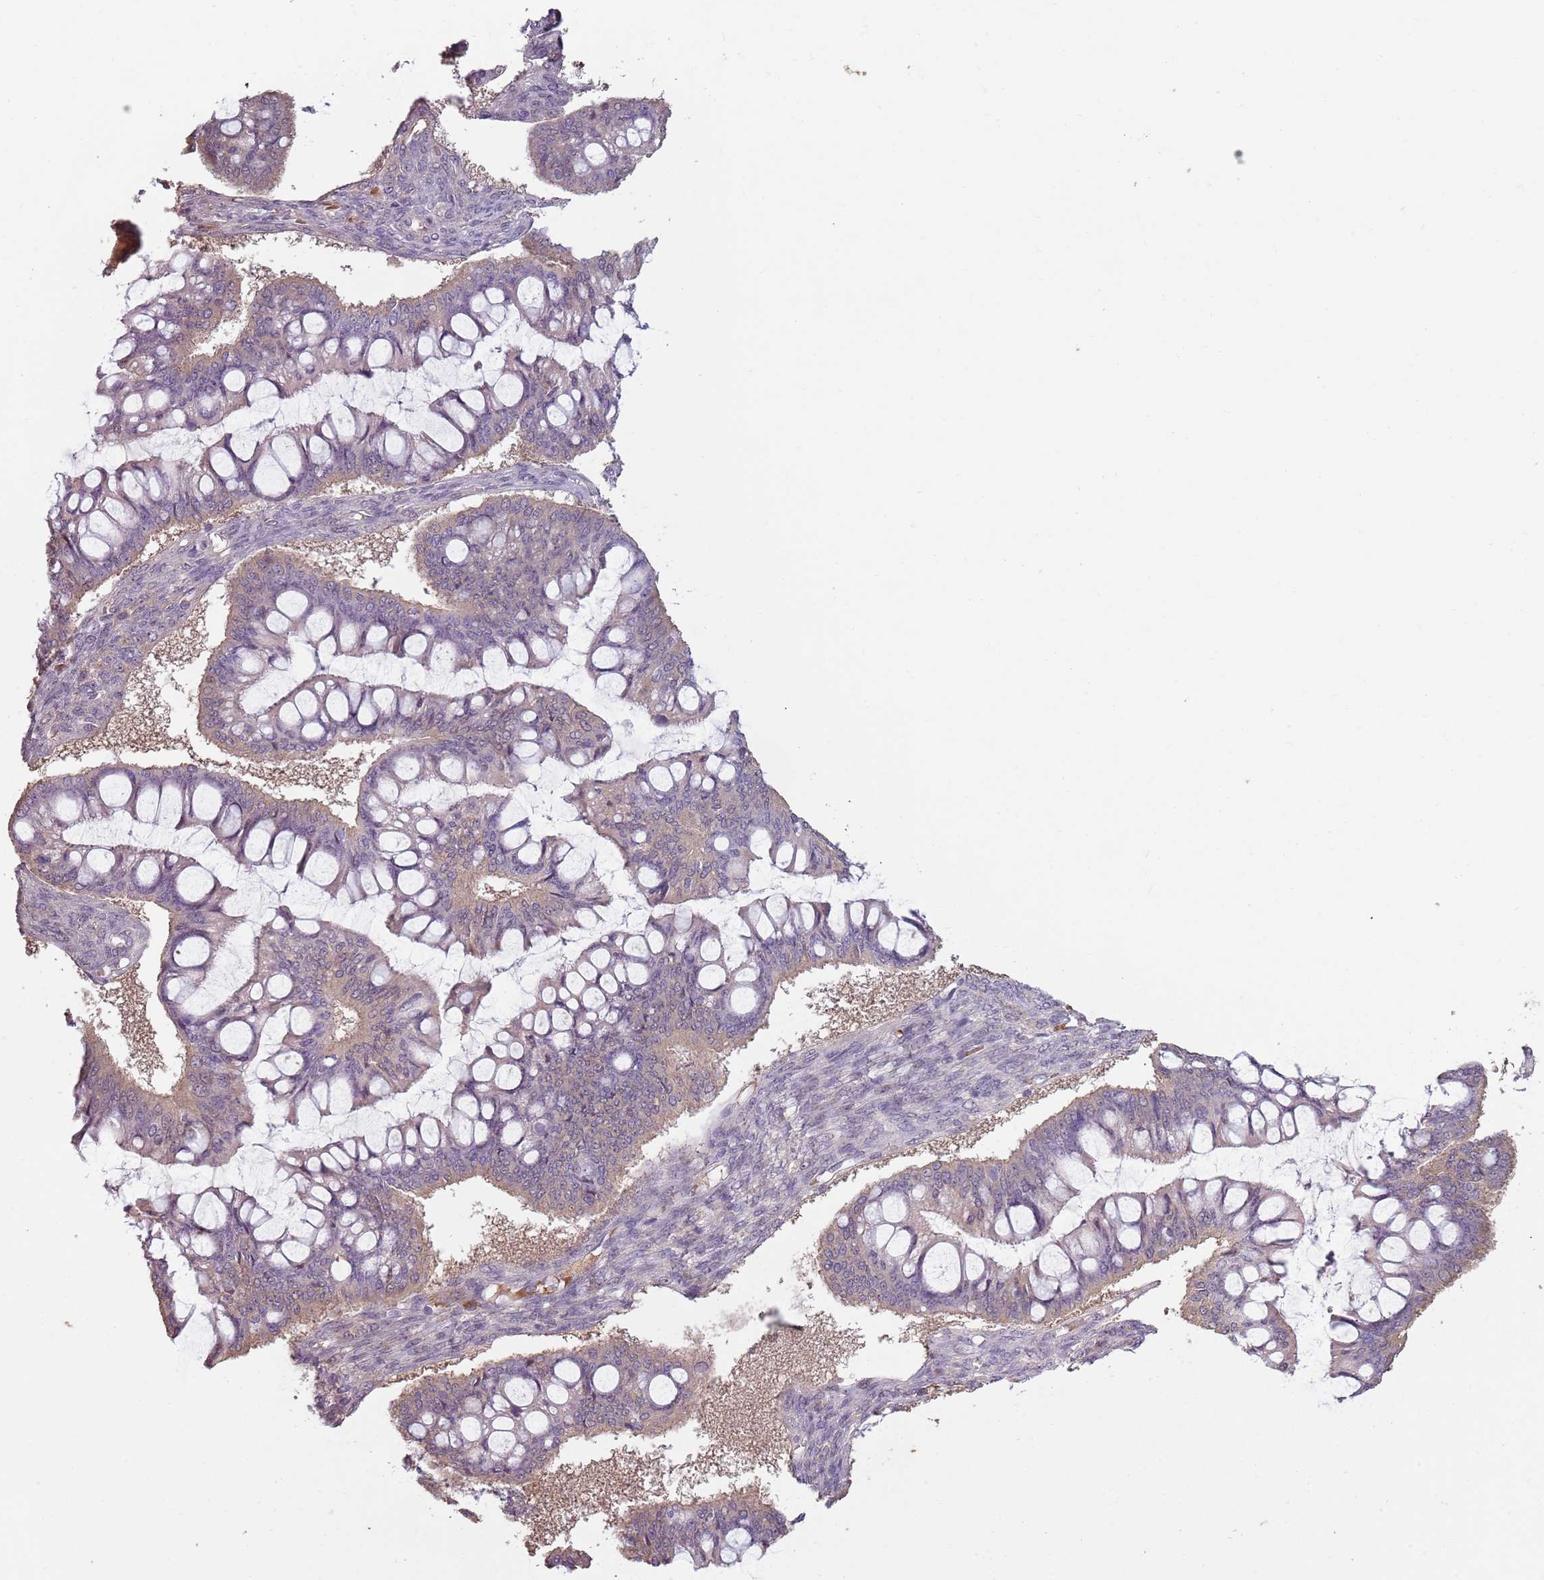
{"staining": {"intensity": "weak", "quantity": "25%-75%", "location": "cytoplasmic/membranous"}, "tissue": "ovarian cancer", "cell_type": "Tumor cells", "image_type": "cancer", "snomed": [{"axis": "morphology", "description": "Cystadenocarcinoma, mucinous, NOS"}, {"axis": "topography", "description": "Ovary"}], "caption": "The histopathology image displays staining of ovarian cancer, revealing weak cytoplasmic/membranous protein expression (brown color) within tumor cells.", "gene": "TEKT4", "patient": {"sex": "female", "age": 73}}